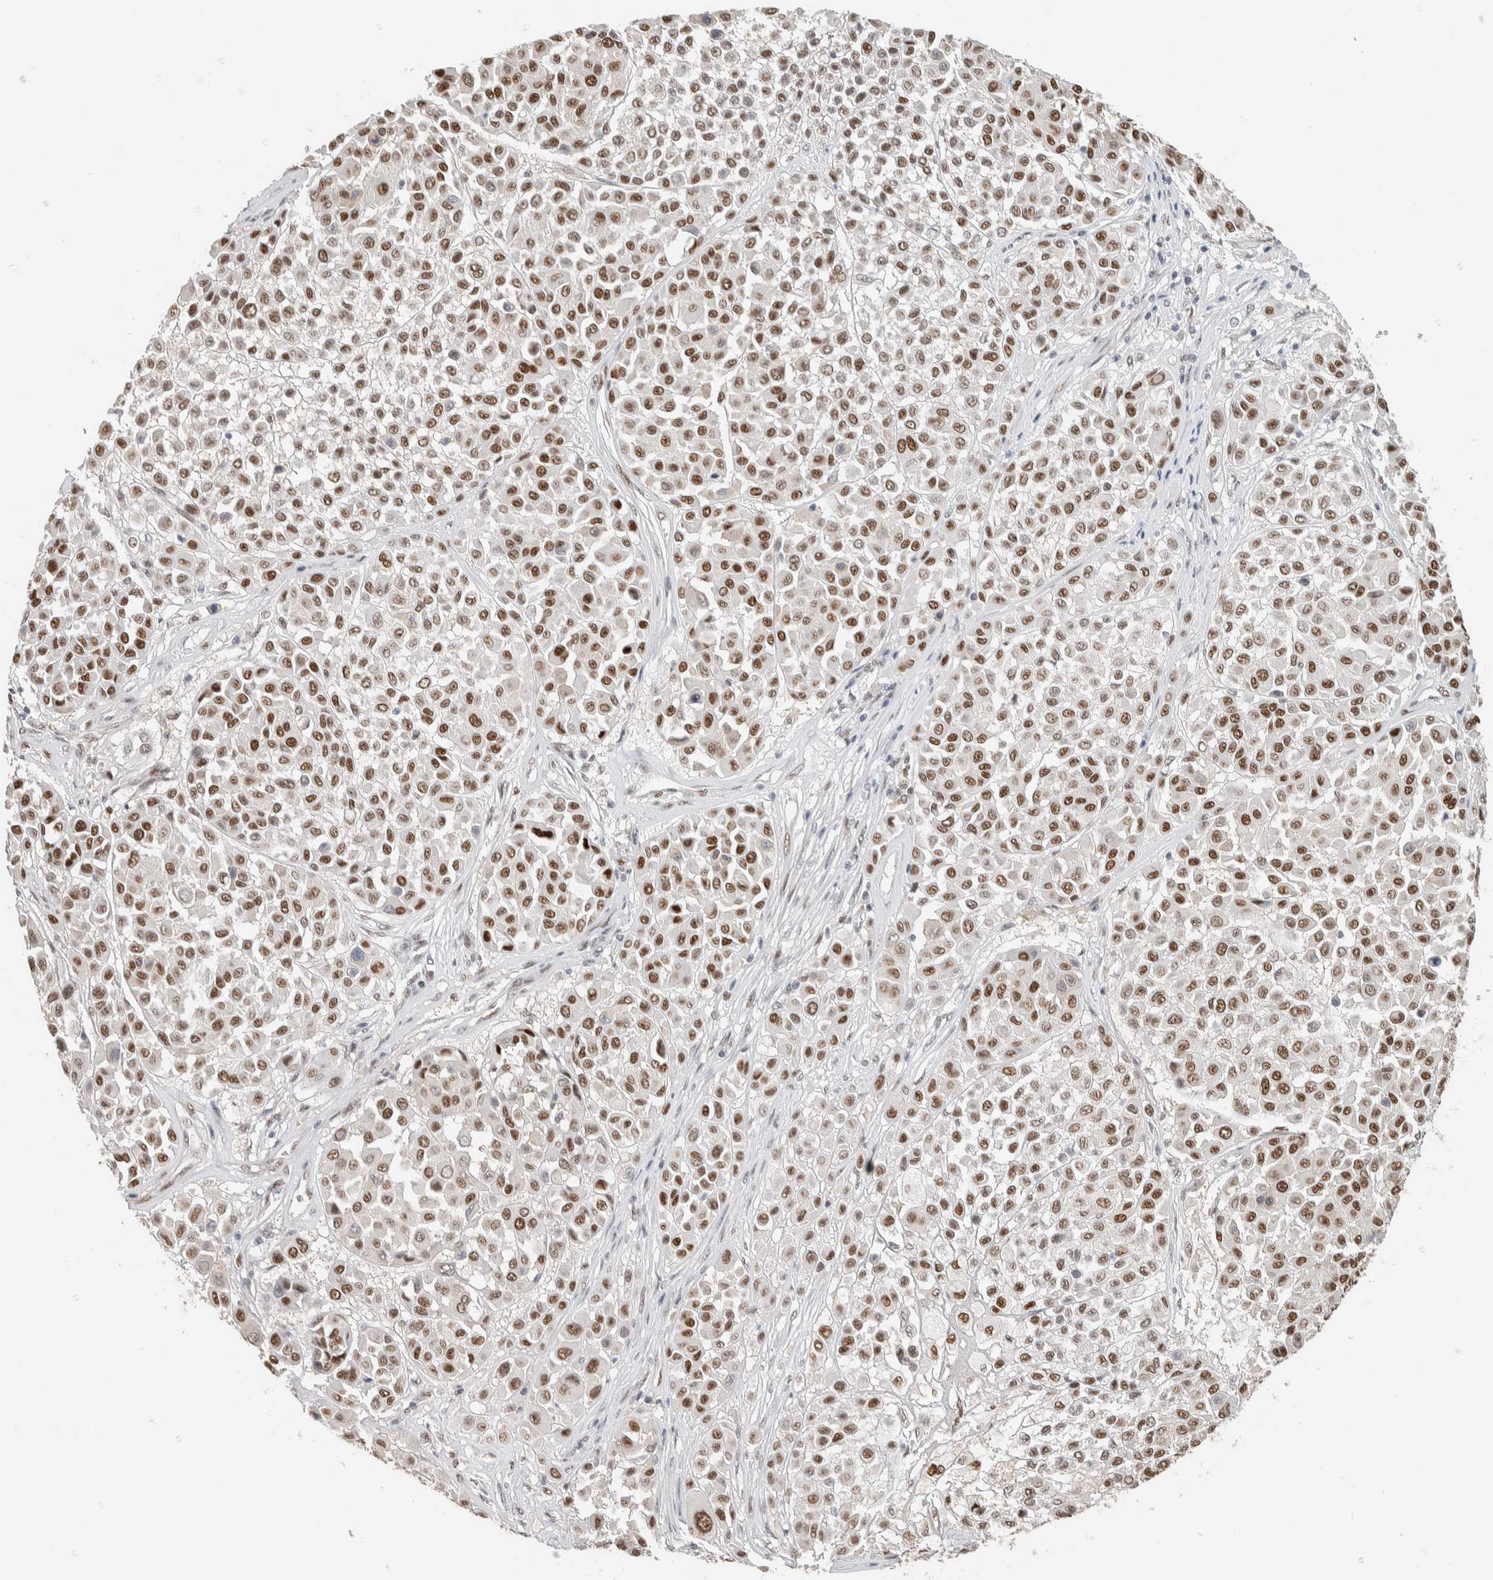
{"staining": {"intensity": "moderate", "quantity": ">75%", "location": "nuclear"}, "tissue": "melanoma", "cell_type": "Tumor cells", "image_type": "cancer", "snomed": [{"axis": "morphology", "description": "Malignant melanoma, Metastatic site"}, {"axis": "topography", "description": "Soft tissue"}], "caption": "Human malignant melanoma (metastatic site) stained with a protein marker displays moderate staining in tumor cells.", "gene": "PUS7", "patient": {"sex": "male", "age": 41}}